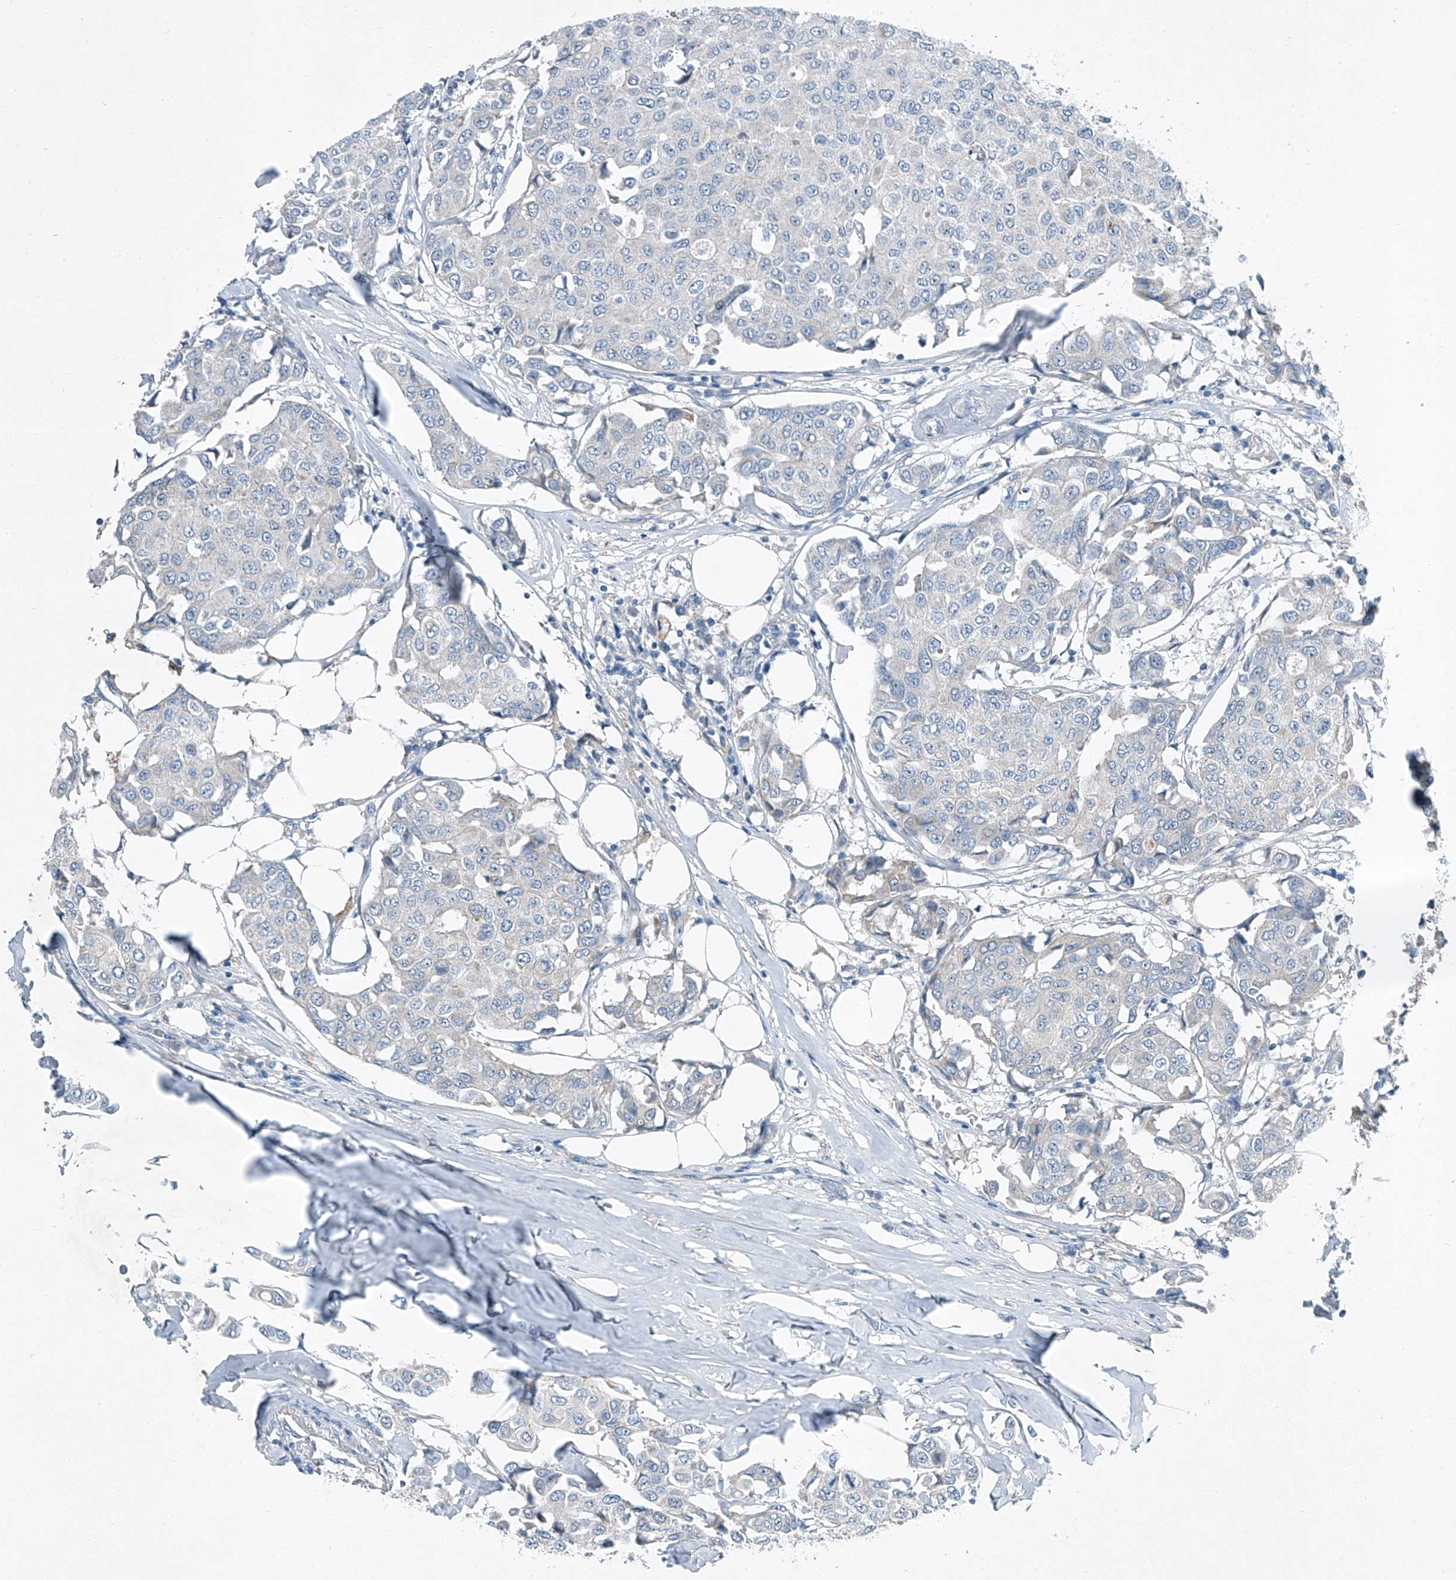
{"staining": {"intensity": "negative", "quantity": "none", "location": "none"}, "tissue": "breast cancer", "cell_type": "Tumor cells", "image_type": "cancer", "snomed": [{"axis": "morphology", "description": "Duct carcinoma"}, {"axis": "topography", "description": "Breast"}], "caption": "Tumor cells are negative for protein expression in human infiltrating ductal carcinoma (breast).", "gene": "MDGA1", "patient": {"sex": "female", "age": 80}}